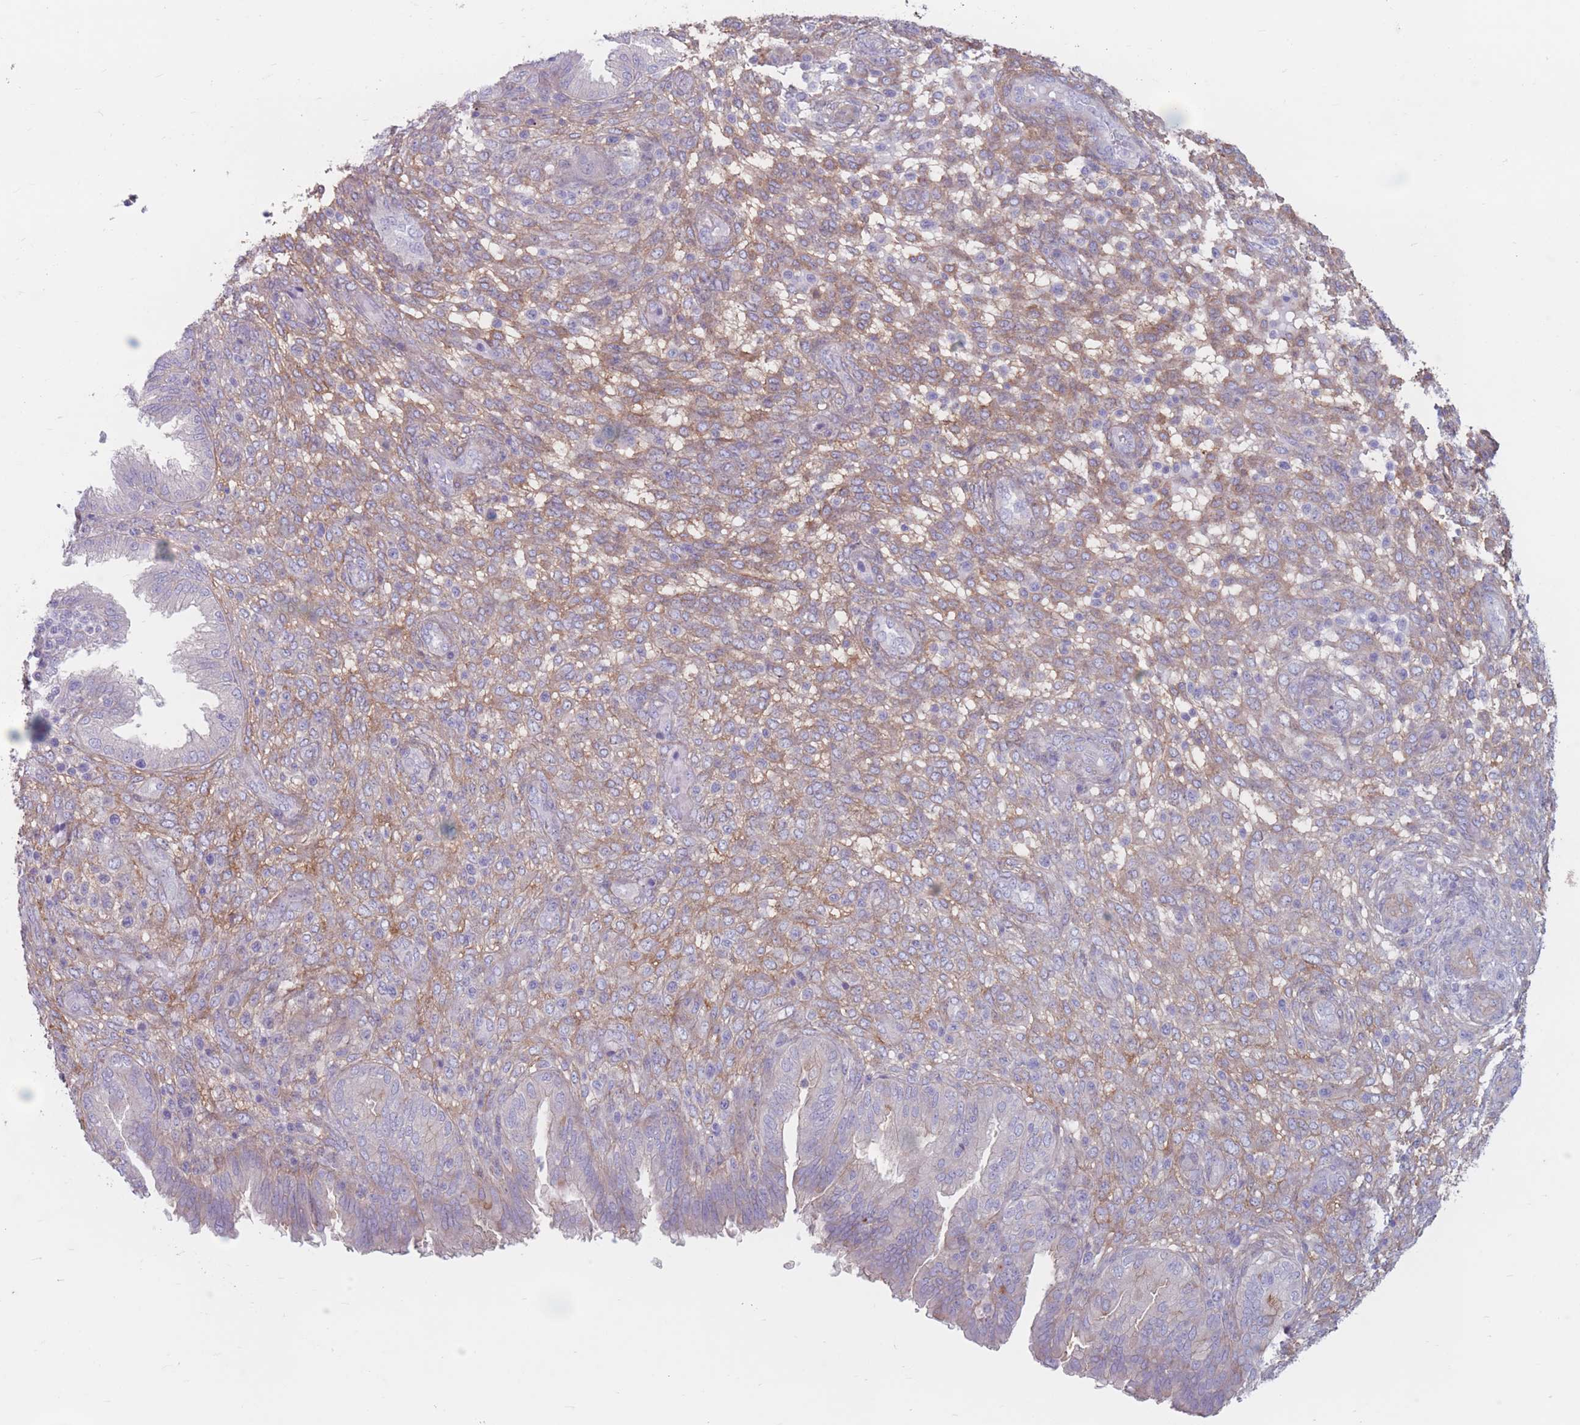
{"staining": {"intensity": "moderate", "quantity": "25%-75%", "location": "cytoplasmic/membranous"}, "tissue": "endometrium", "cell_type": "Cells in endometrial stroma", "image_type": "normal", "snomed": [{"axis": "morphology", "description": "Normal tissue, NOS"}, {"axis": "topography", "description": "Endometrium"}], "caption": "Cells in endometrial stroma demonstrate medium levels of moderate cytoplasmic/membranous staining in about 25%-75% of cells in normal human endometrium. The protein is stained brown, and the nuclei are stained in blue (DAB (3,3'-diaminobenzidine) IHC with brightfield microscopy, high magnification).", "gene": "PLPP1", "patient": {"sex": "female", "age": 33}}